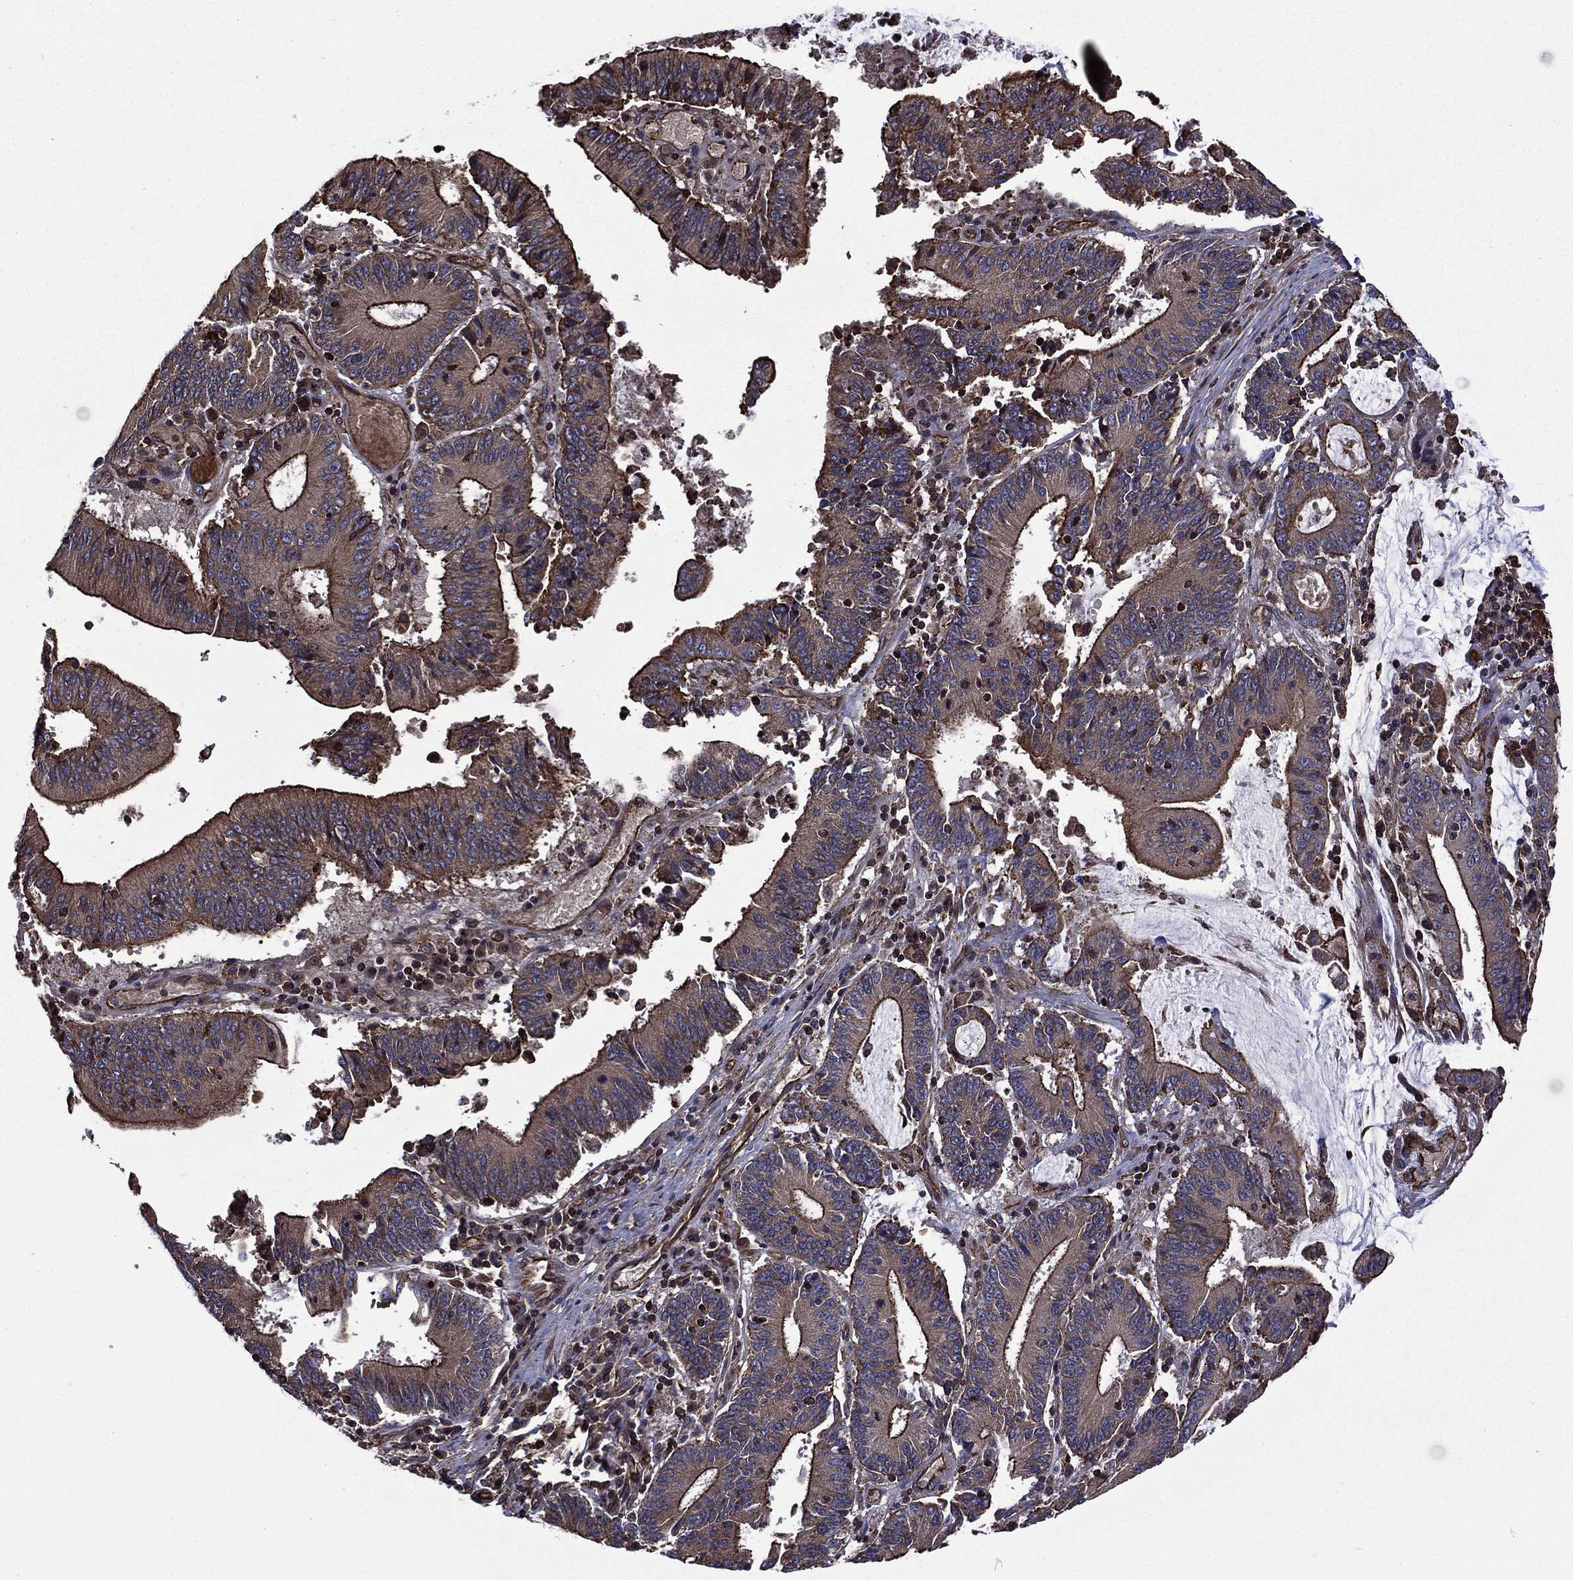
{"staining": {"intensity": "strong", "quantity": "<25%", "location": "cytoplasmic/membranous"}, "tissue": "stomach cancer", "cell_type": "Tumor cells", "image_type": "cancer", "snomed": [{"axis": "morphology", "description": "Adenocarcinoma, NOS"}, {"axis": "topography", "description": "Stomach, upper"}], "caption": "Immunohistochemical staining of stomach cancer (adenocarcinoma) demonstrates medium levels of strong cytoplasmic/membranous expression in approximately <25% of tumor cells. The staining was performed using DAB to visualize the protein expression in brown, while the nuclei were stained in blue with hematoxylin (Magnification: 20x).", "gene": "PLPP3", "patient": {"sex": "male", "age": 68}}